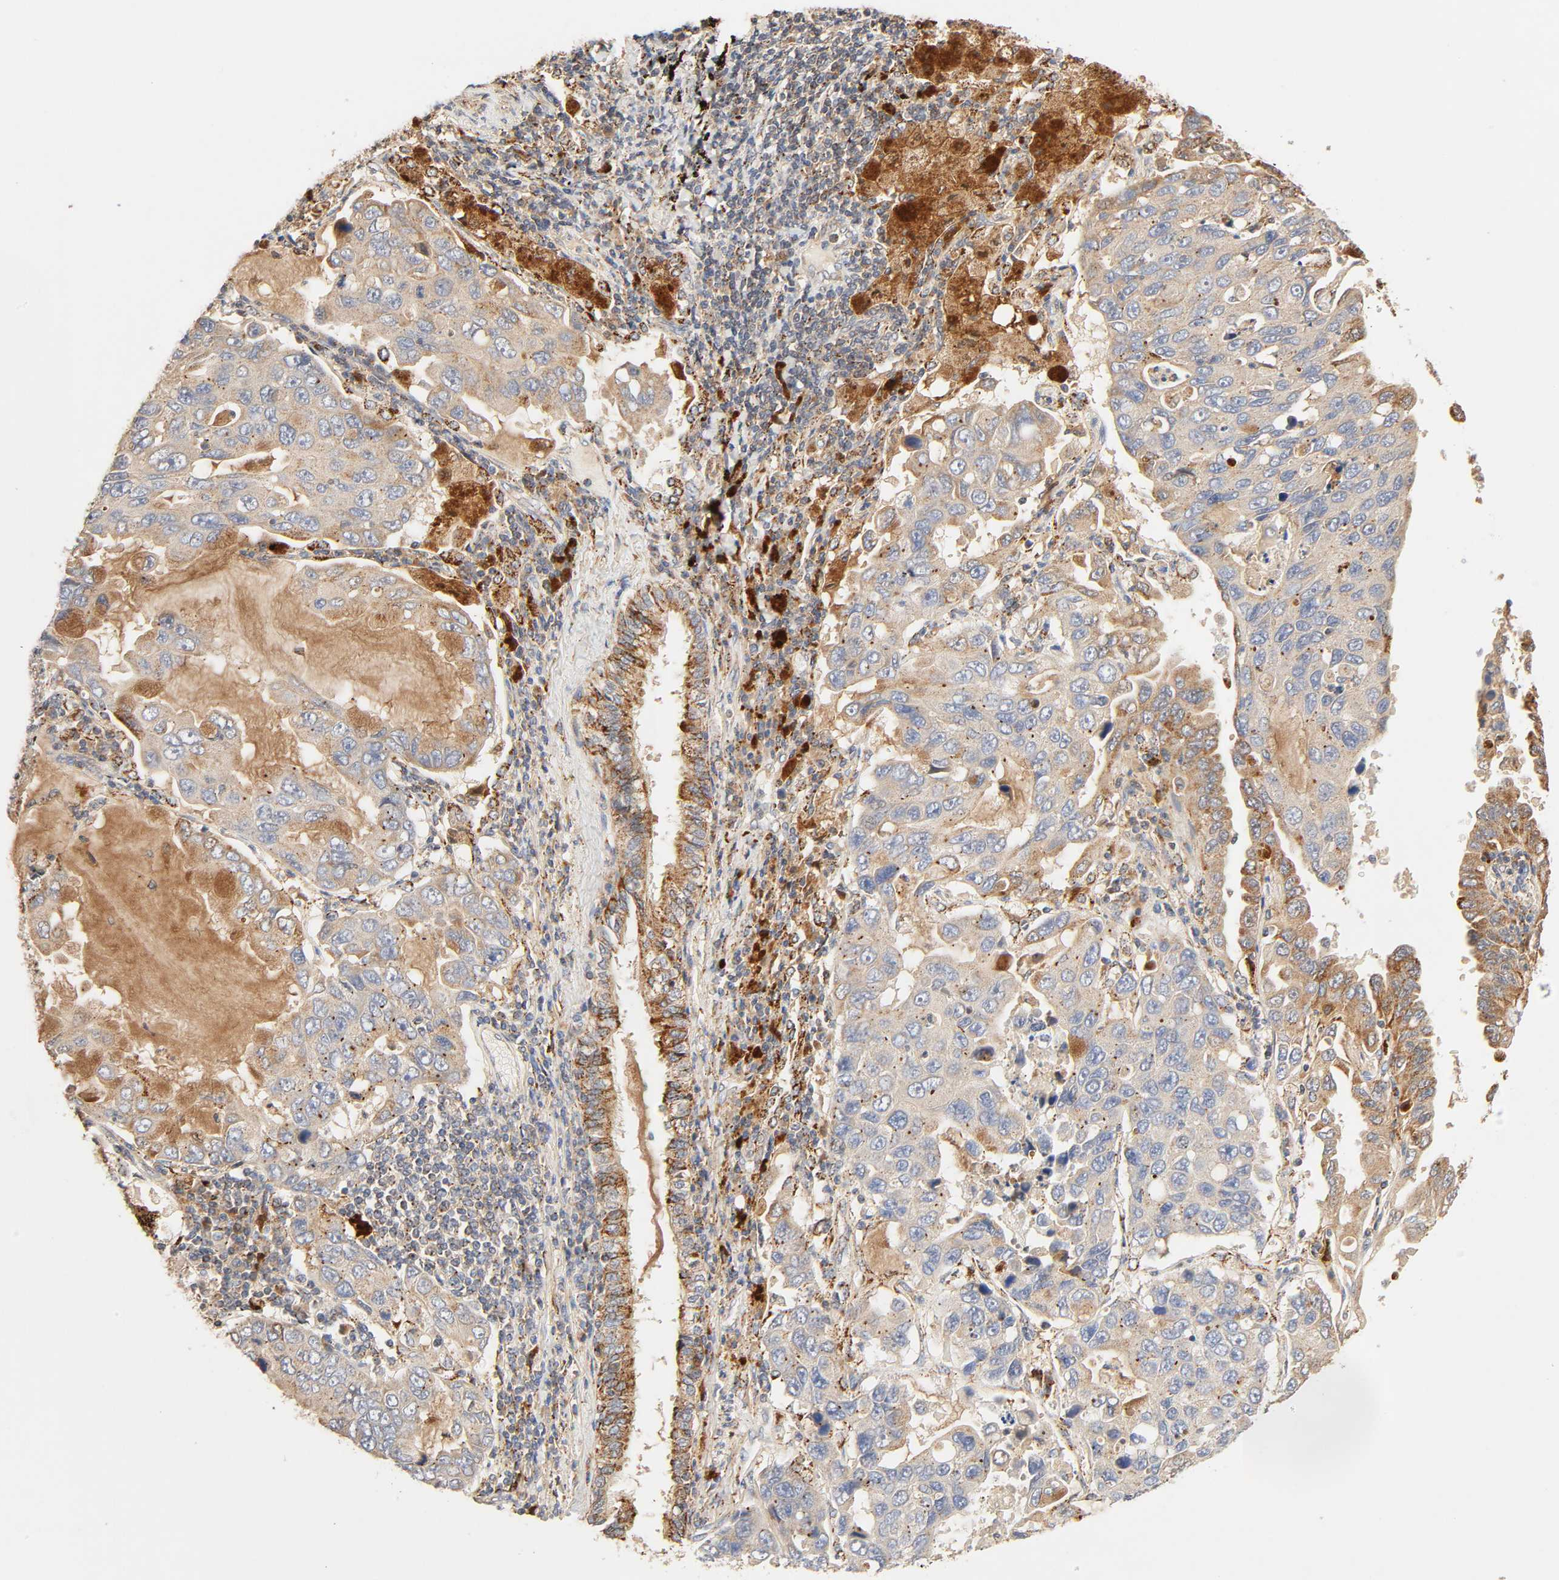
{"staining": {"intensity": "moderate", "quantity": ">75%", "location": "cytoplasmic/membranous"}, "tissue": "lung cancer", "cell_type": "Tumor cells", "image_type": "cancer", "snomed": [{"axis": "morphology", "description": "Adenocarcinoma, NOS"}, {"axis": "topography", "description": "Lung"}], "caption": "This is an image of immunohistochemistry (IHC) staining of adenocarcinoma (lung), which shows moderate positivity in the cytoplasmic/membranous of tumor cells.", "gene": "MAPK6", "patient": {"sex": "male", "age": 64}}